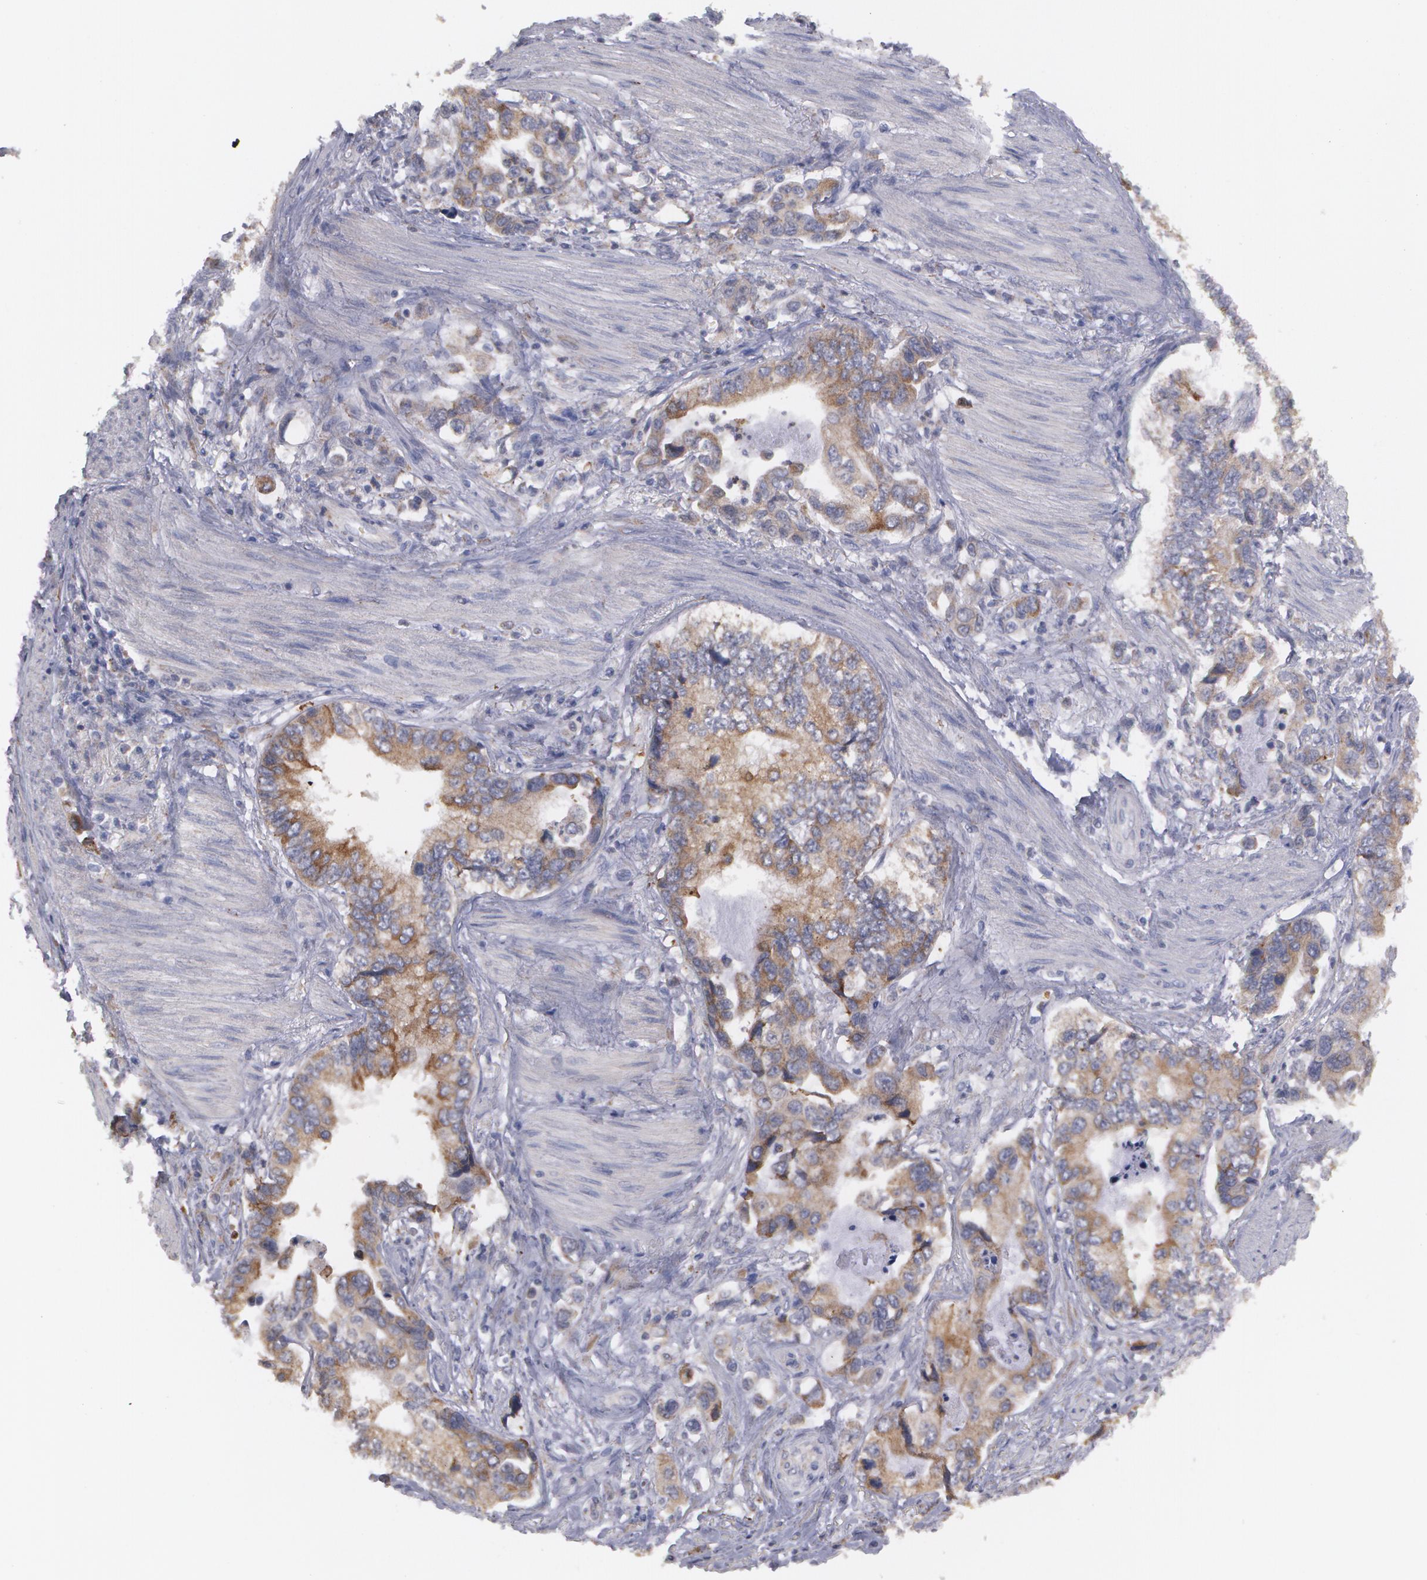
{"staining": {"intensity": "moderate", "quantity": ">75%", "location": "cytoplasmic/membranous"}, "tissue": "stomach cancer", "cell_type": "Tumor cells", "image_type": "cancer", "snomed": [{"axis": "morphology", "description": "Adenocarcinoma, NOS"}, {"axis": "topography", "description": "Pancreas"}, {"axis": "topography", "description": "Stomach, upper"}], "caption": "Protein analysis of stomach cancer tissue displays moderate cytoplasmic/membranous staining in approximately >75% of tumor cells. Using DAB (brown) and hematoxylin (blue) stains, captured at high magnification using brightfield microscopy.", "gene": "MTHFD1", "patient": {"sex": "male", "age": 77}}